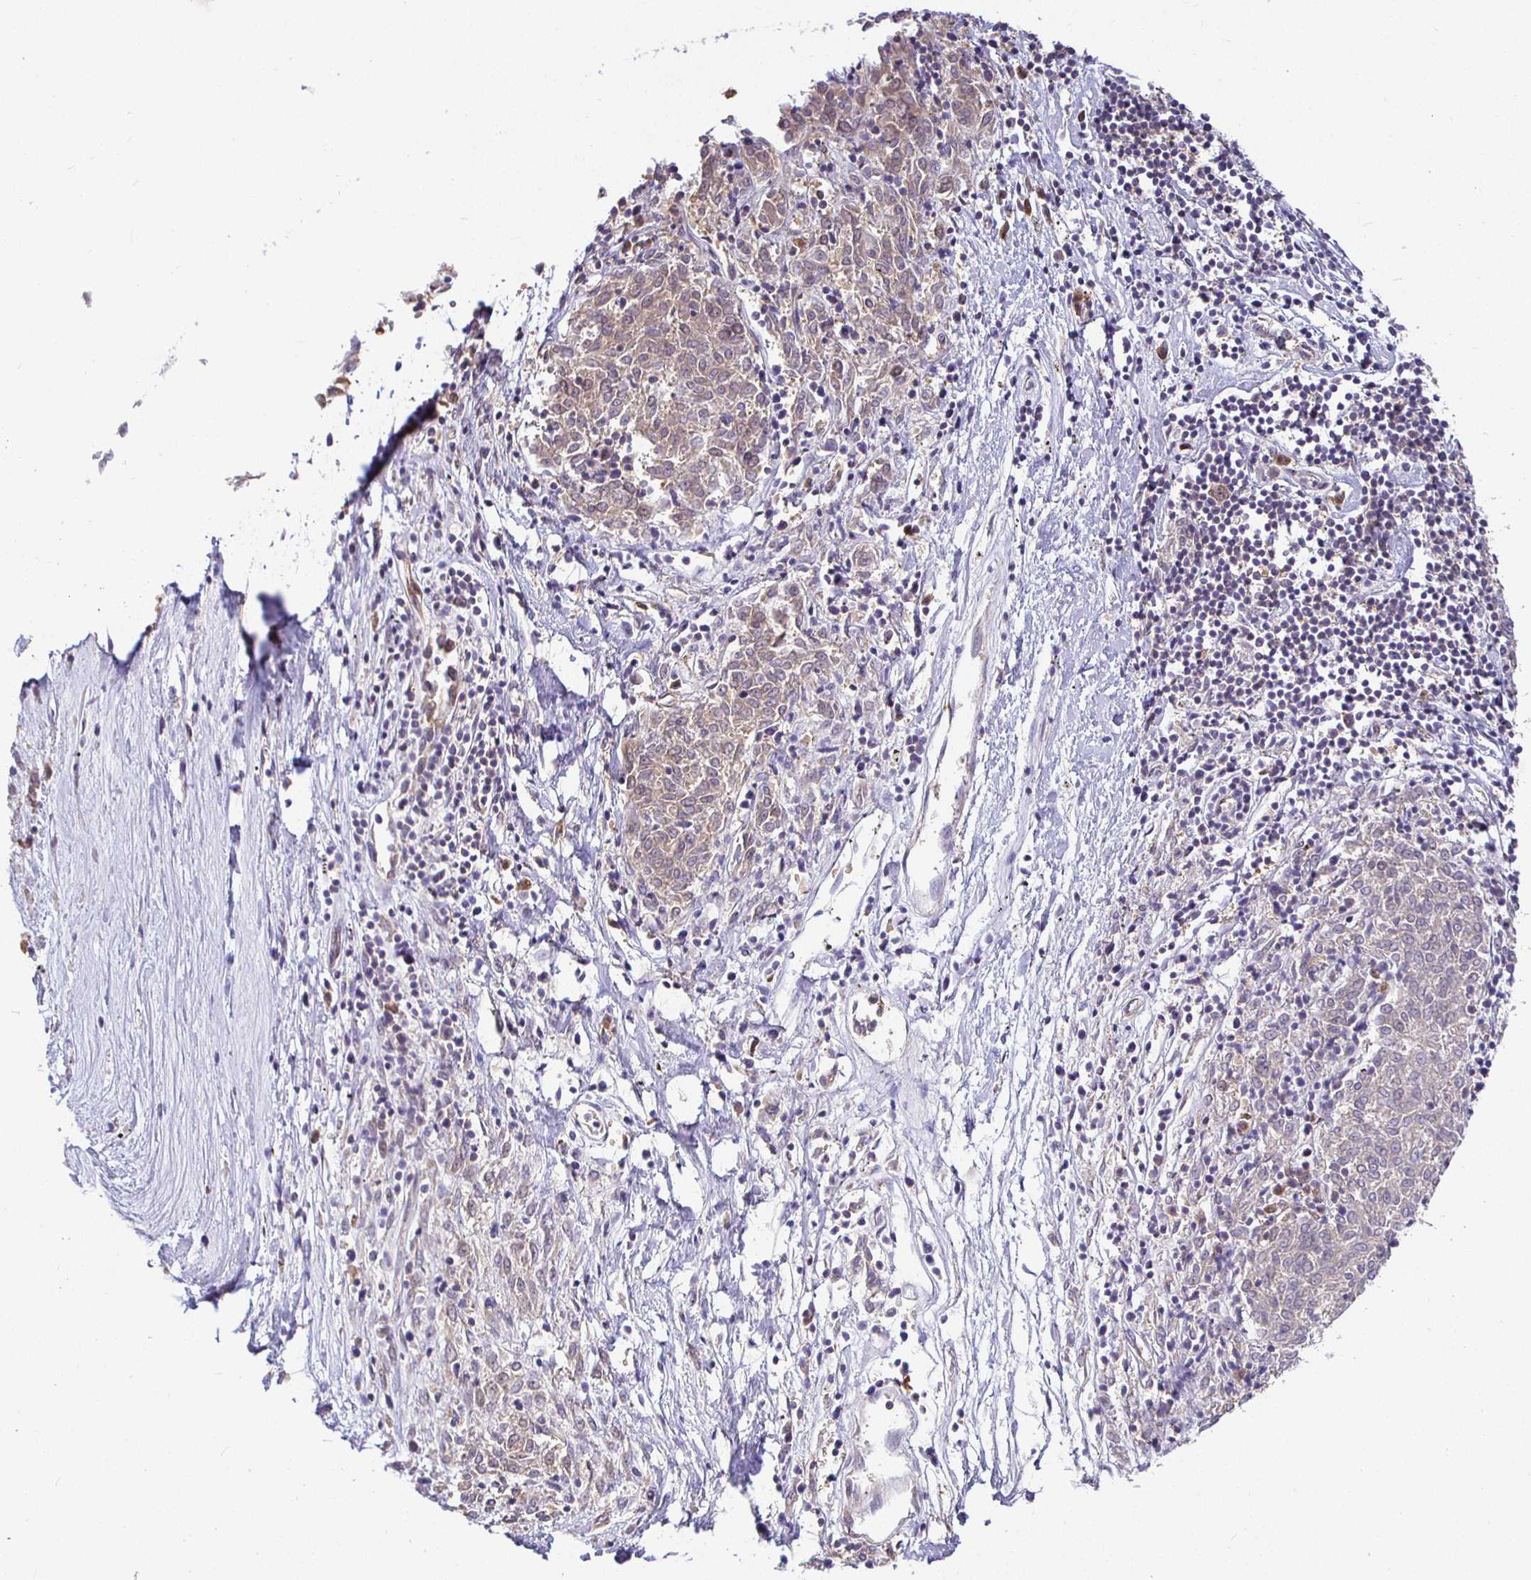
{"staining": {"intensity": "weak", "quantity": "25%-75%", "location": "cytoplasmic/membranous"}, "tissue": "melanoma", "cell_type": "Tumor cells", "image_type": "cancer", "snomed": [{"axis": "morphology", "description": "Malignant melanoma, NOS"}, {"axis": "topography", "description": "Skin"}], "caption": "About 25%-75% of tumor cells in human melanoma reveal weak cytoplasmic/membranous protein expression as visualized by brown immunohistochemical staining.", "gene": "IRAK1", "patient": {"sex": "female", "age": 72}}